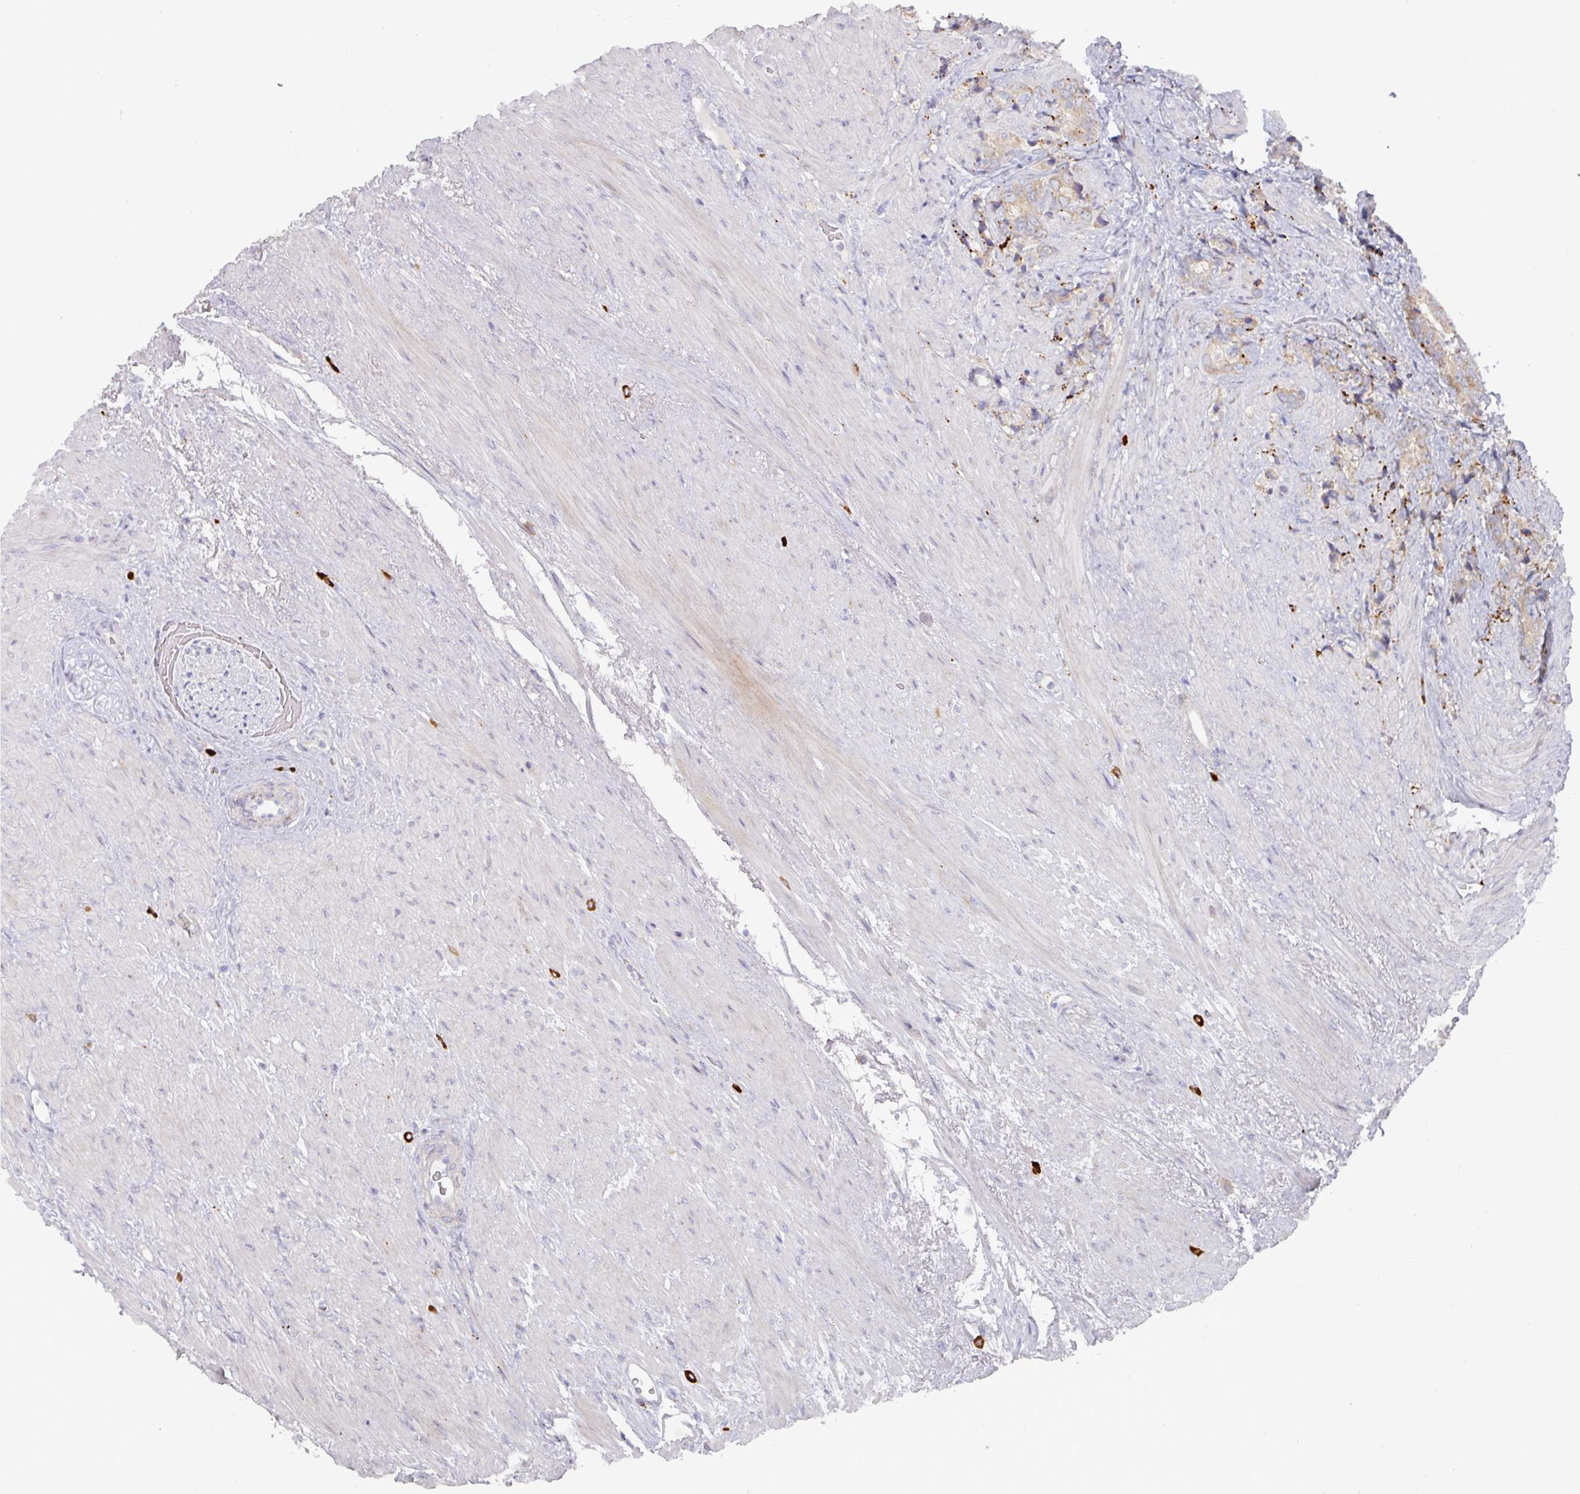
{"staining": {"intensity": "moderate", "quantity": ">75%", "location": "cytoplasmic/membranous"}, "tissue": "prostate cancer", "cell_type": "Tumor cells", "image_type": "cancer", "snomed": [{"axis": "morphology", "description": "Adenocarcinoma, High grade"}, {"axis": "topography", "description": "Prostate"}], "caption": "There is medium levels of moderate cytoplasmic/membranous expression in tumor cells of prostate cancer (adenocarcinoma (high-grade)), as demonstrated by immunohistochemical staining (brown color).", "gene": "NT5C1A", "patient": {"sex": "male", "age": 74}}